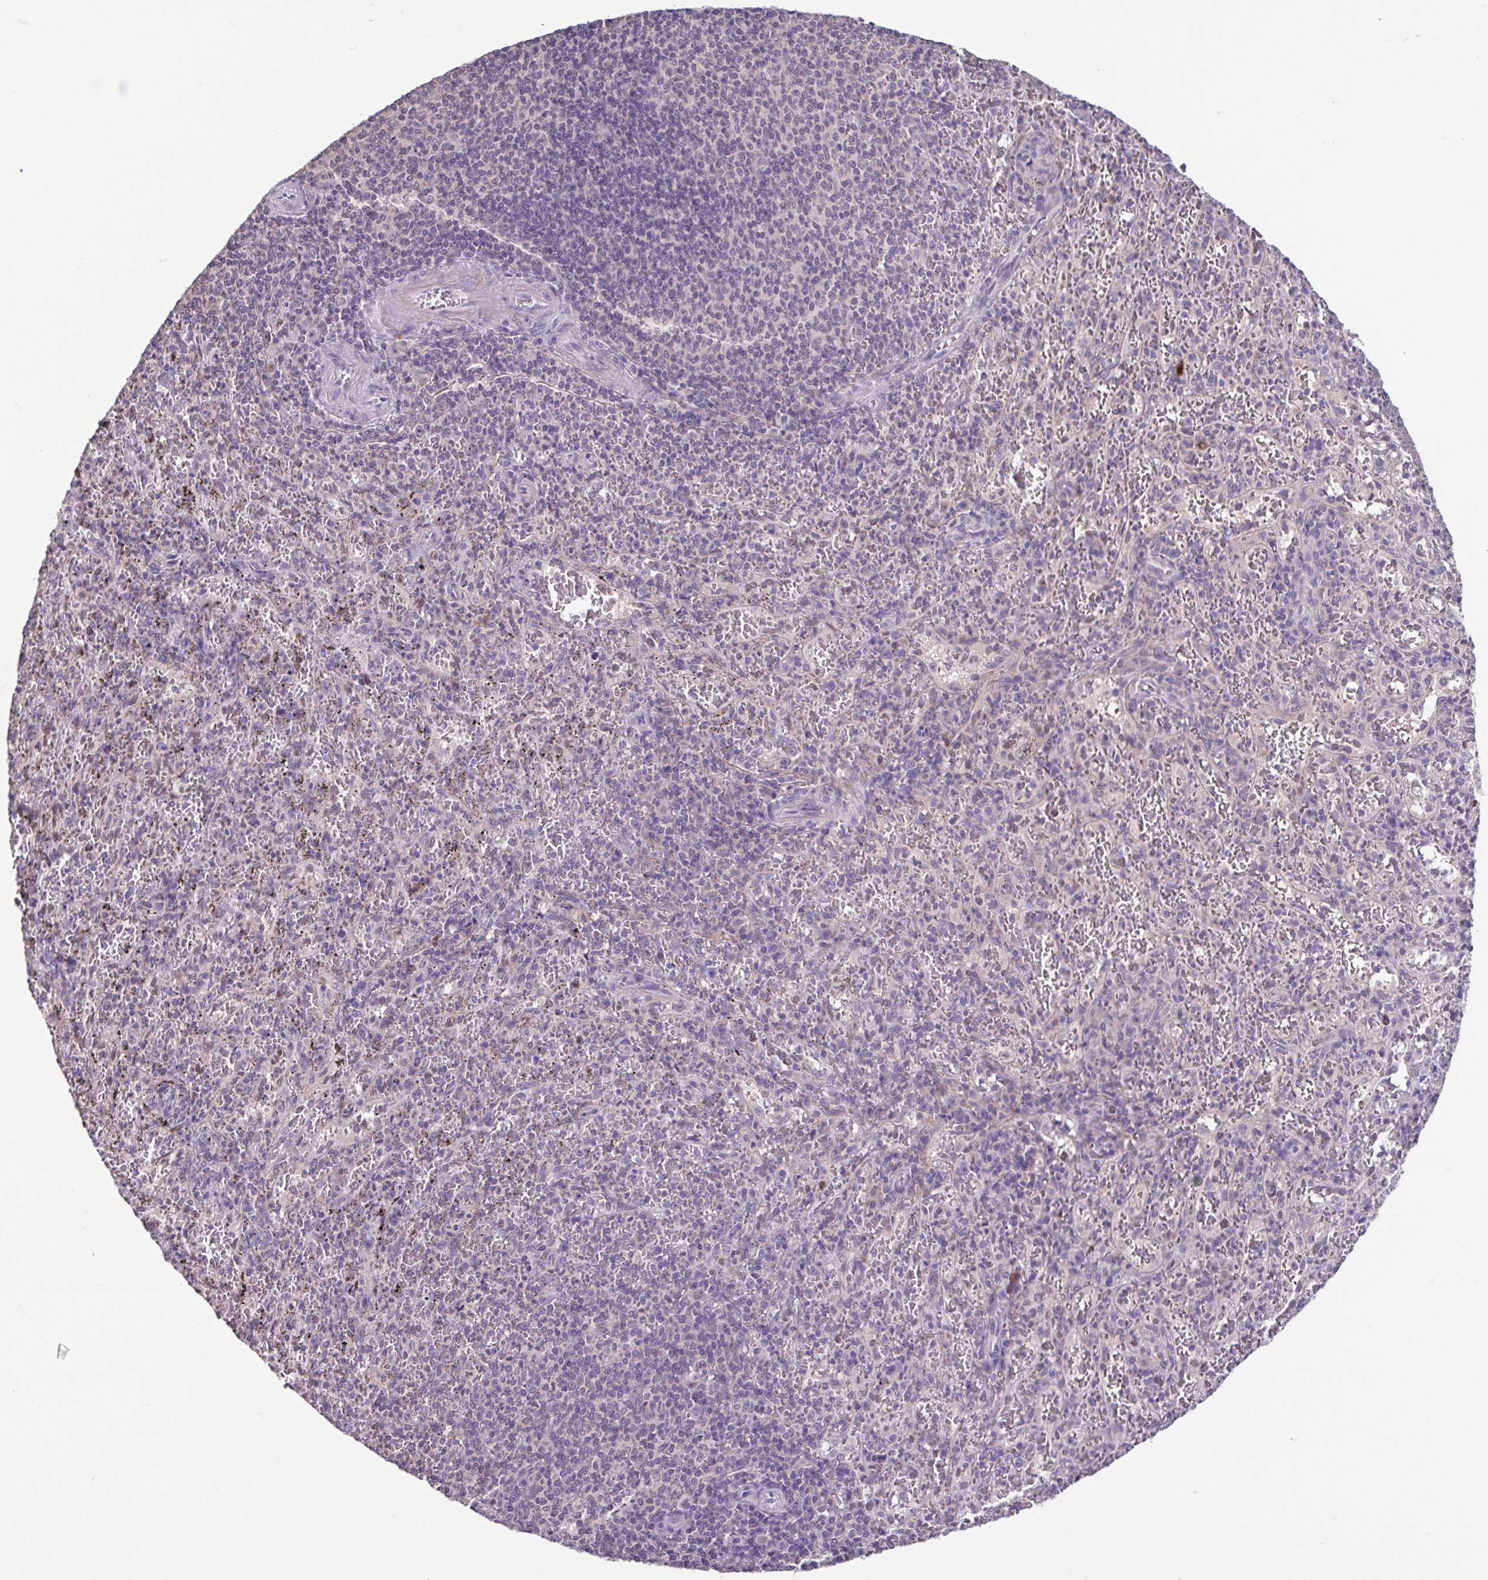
{"staining": {"intensity": "negative", "quantity": "none", "location": "none"}, "tissue": "spleen", "cell_type": "Cells in red pulp", "image_type": "normal", "snomed": [{"axis": "morphology", "description": "Normal tissue, NOS"}, {"axis": "topography", "description": "Spleen"}], "caption": "High power microscopy image of an IHC histopathology image of benign spleen, revealing no significant positivity in cells in red pulp. The staining is performed using DAB (3,3'-diaminobenzidine) brown chromogen with nuclei counter-stained in using hematoxylin.", "gene": "ACTRT3", "patient": {"sex": "male", "age": 57}}